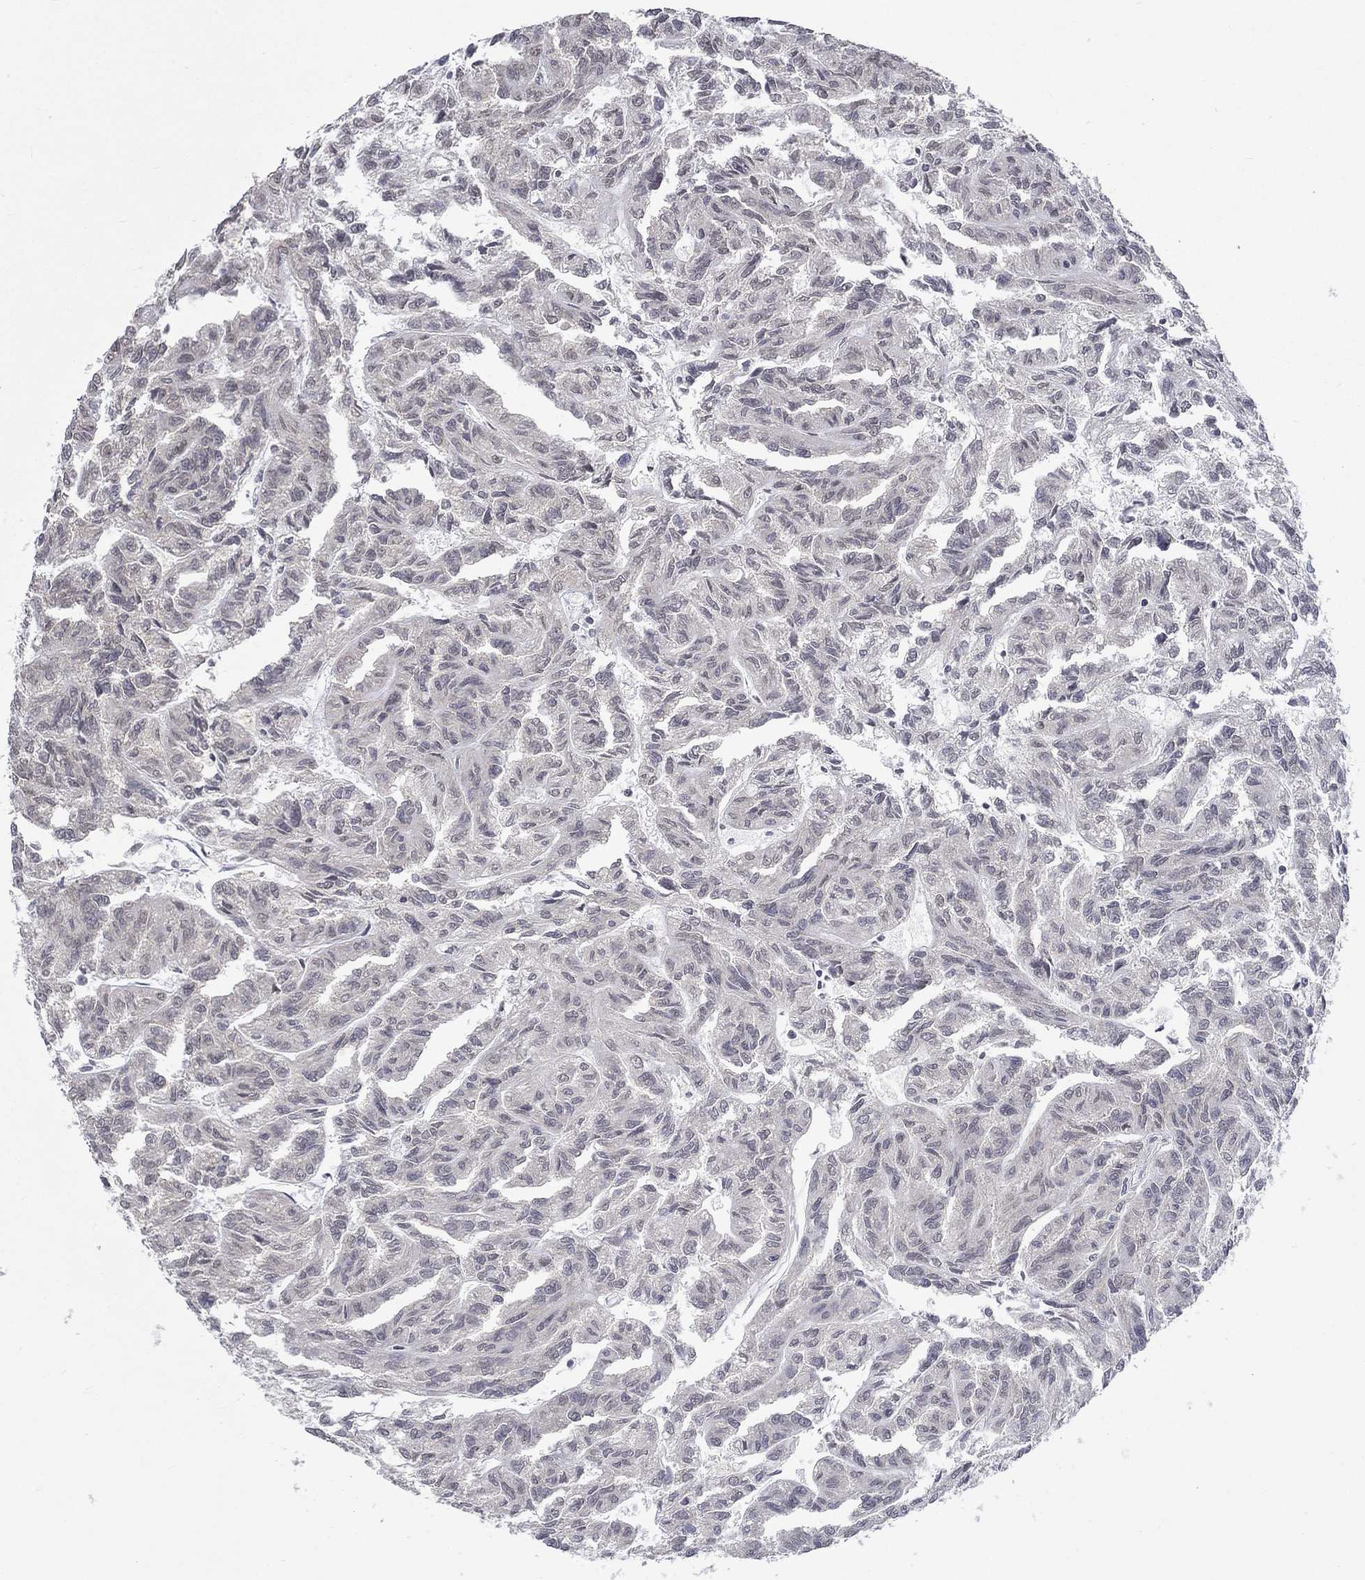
{"staining": {"intensity": "negative", "quantity": "none", "location": "none"}, "tissue": "renal cancer", "cell_type": "Tumor cells", "image_type": "cancer", "snomed": [{"axis": "morphology", "description": "Adenocarcinoma, NOS"}, {"axis": "topography", "description": "Kidney"}], "caption": "Human renal cancer stained for a protein using immunohistochemistry (IHC) shows no expression in tumor cells.", "gene": "SPATA33", "patient": {"sex": "male", "age": 79}}